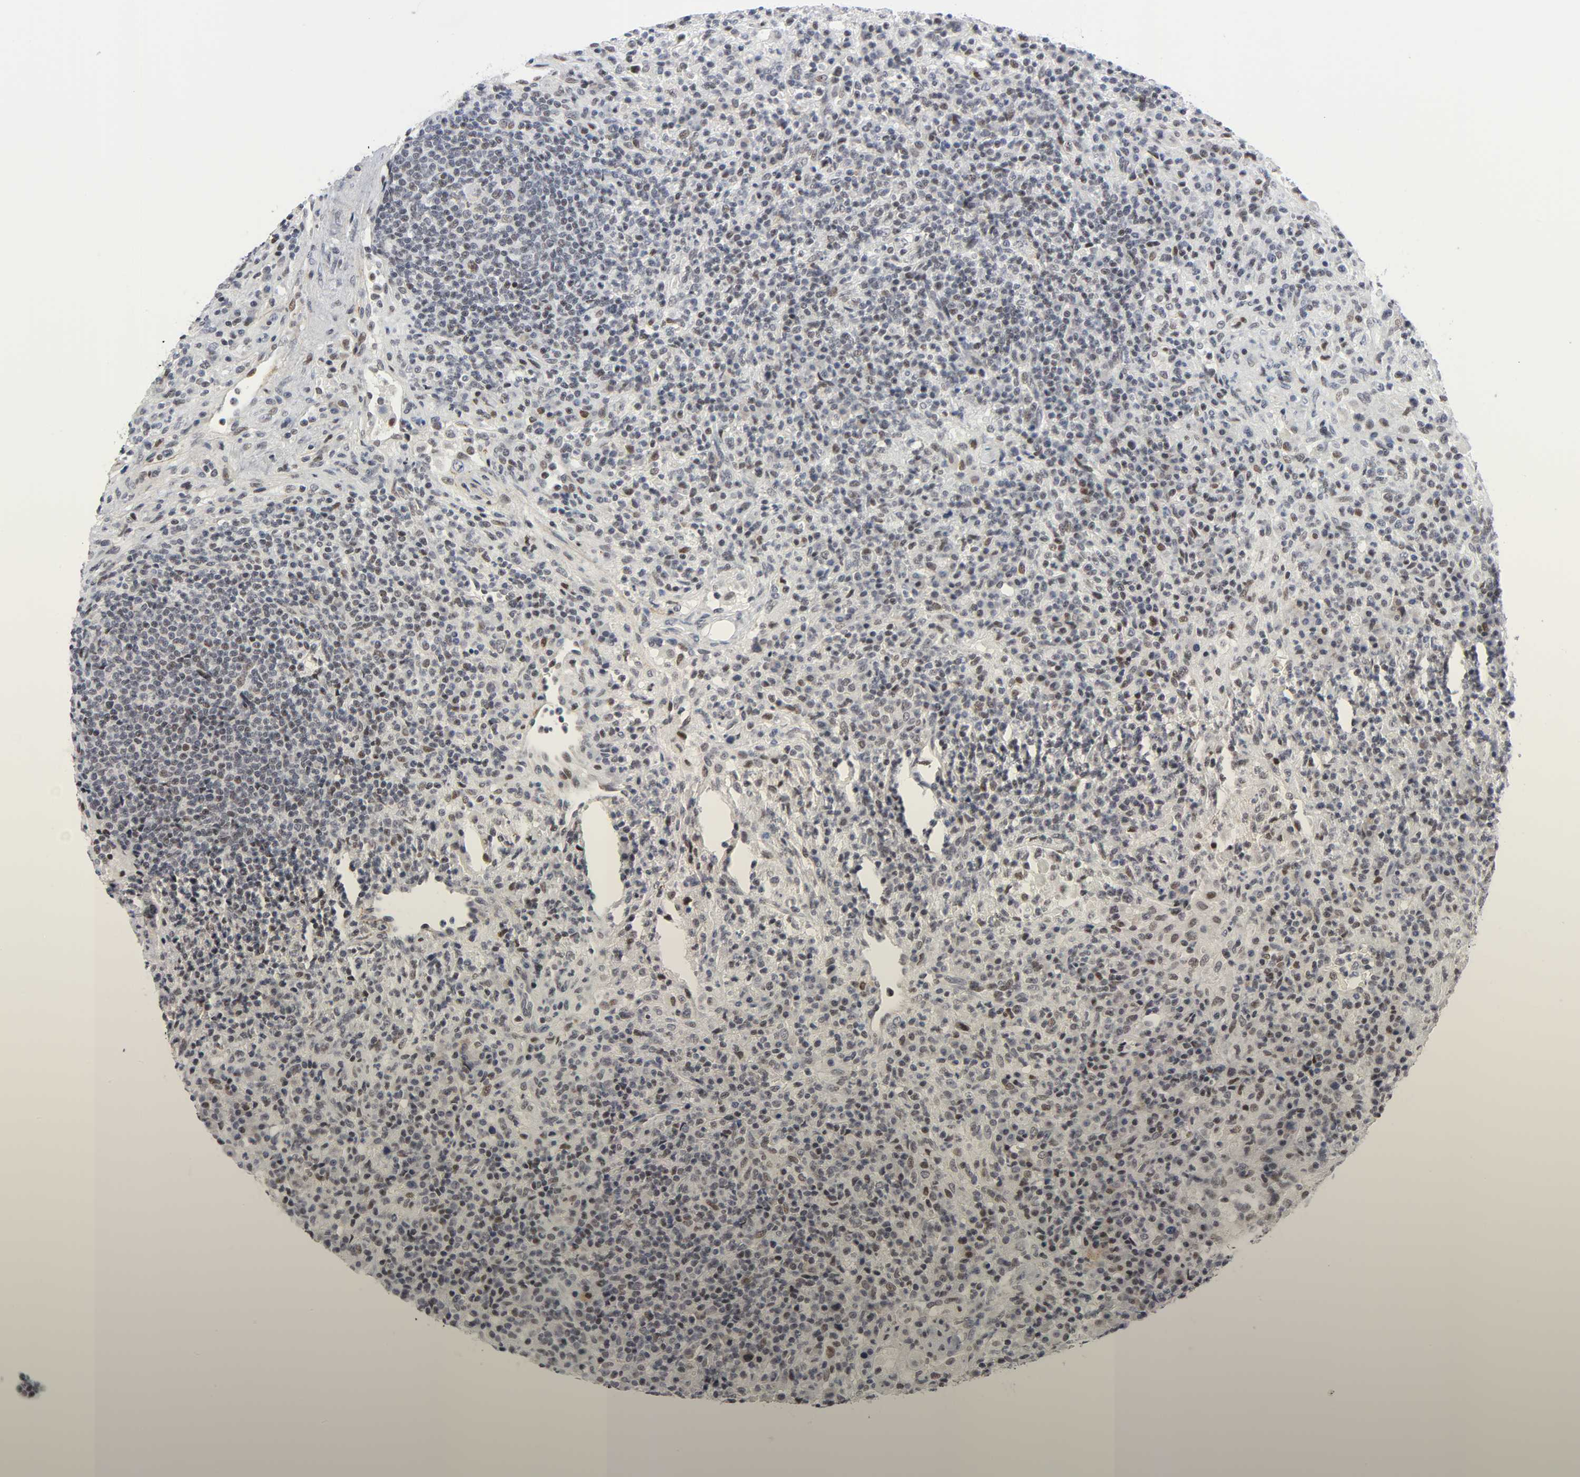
{"staining": {"intensity": "weak", "quantity": "25%-75%", "location": "nuclear"}, "tissue": "lymphoma", "cell_type": "Tumor cells", "image_type": "cancer", "snomed": [{"axis": "morphology", "description": "Hodgkin's disease, NOS"}, {"axis": "topography", "description": "Lymph node"}], "caption": "Tumor cells display low levels of weak nuclear expression in approximately 25%-75% of cells in human Hodgkin's disease.", "gene": "DIDO1", "patient": {"sex": "male", "age": 65}}